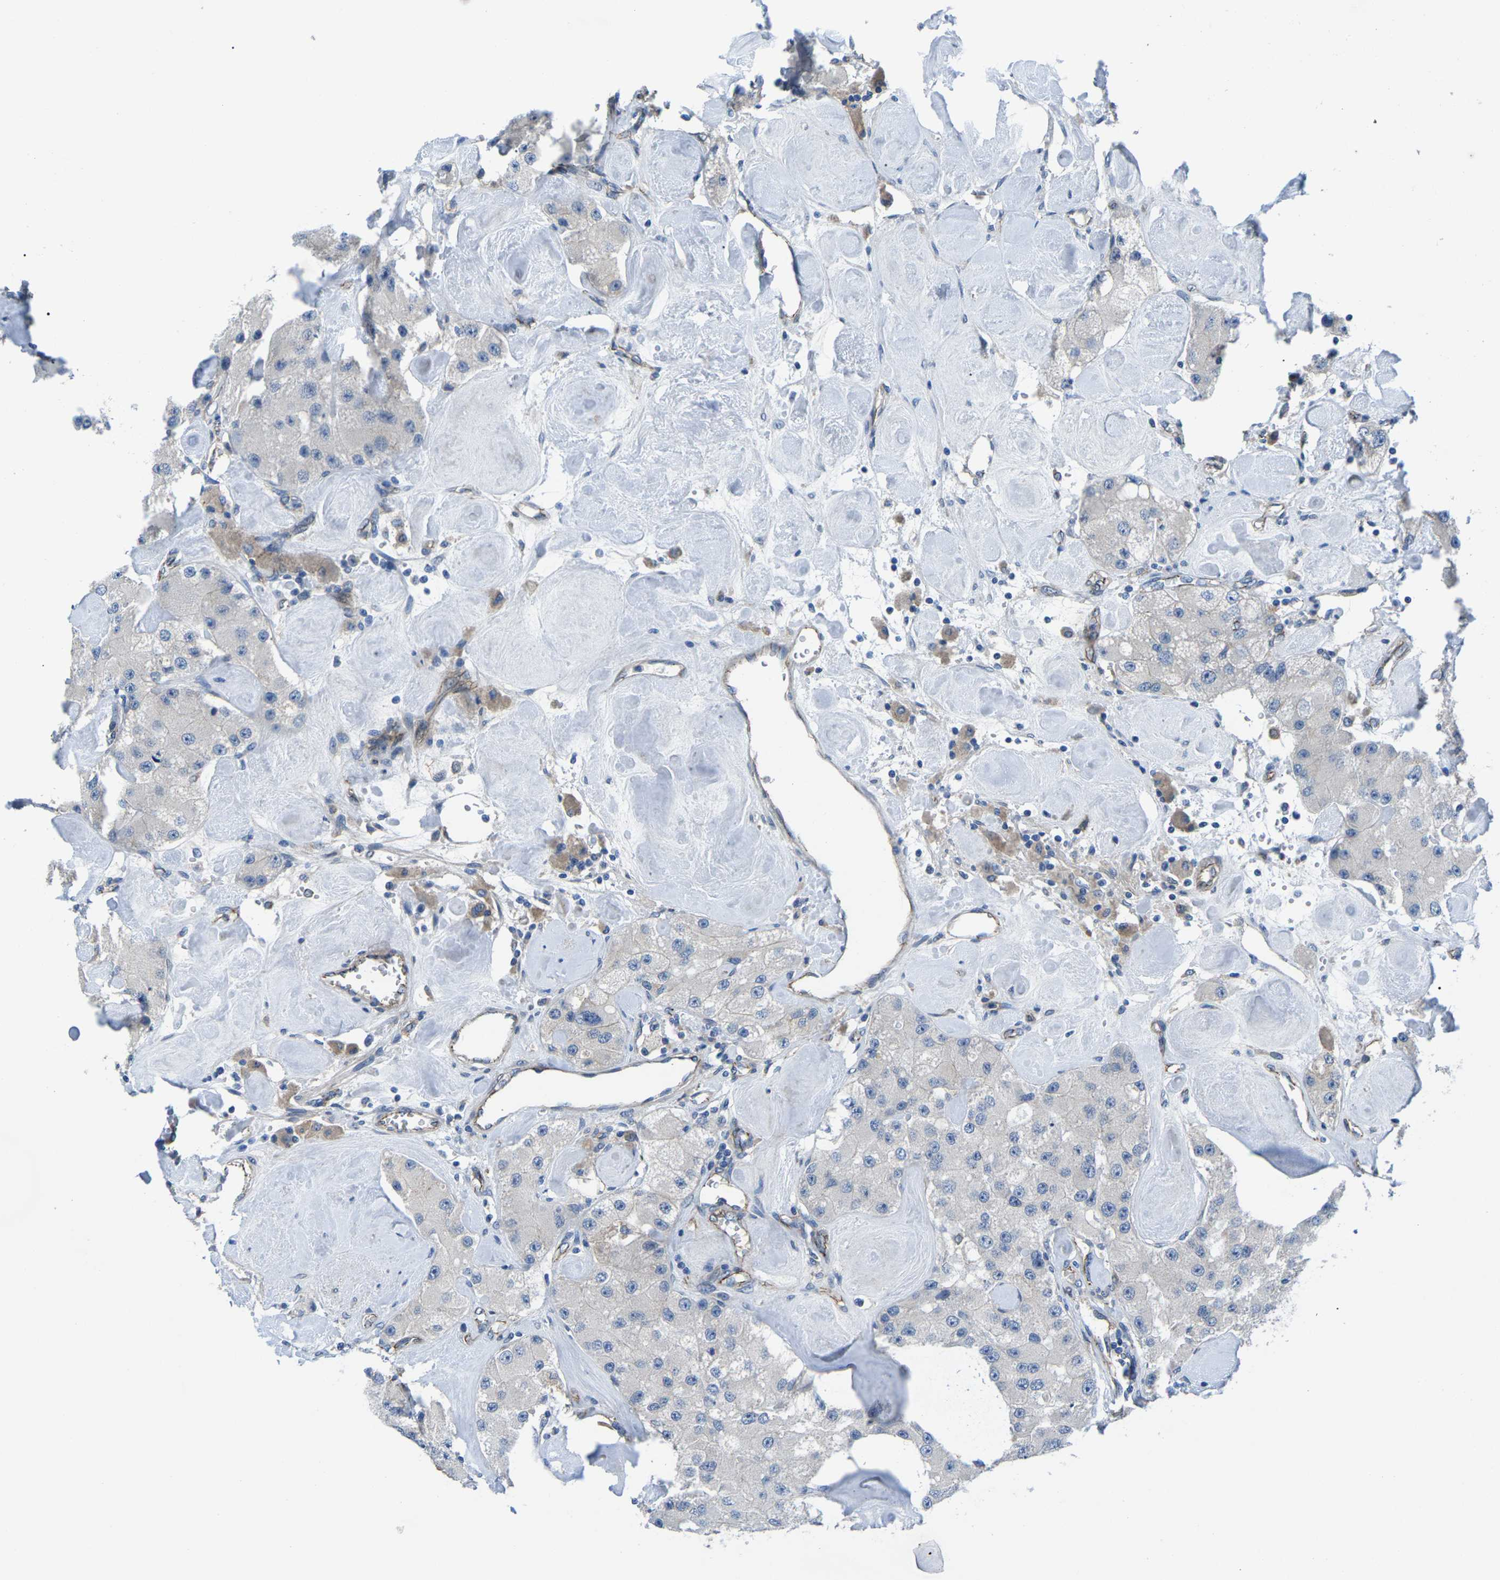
{"staining": {"intensity": "negative", "quantity": "none", "location": "none"}, "tissue": "carcinoid", "cell_type": "Tumor cells", "image_type": "cancer", "snomed": [{"axis": "morphology", "description": "Carcinoid, malignant, NOS"}, {"axis": "topography", "description": "Pancreas"}], "caption": "This is an immunohistochemistry micrograph of carcinoid (malignant). There is no positivity in tumor cells.", "gene": "CTNND1", "patient": {"sex": "male", "age": 41}}